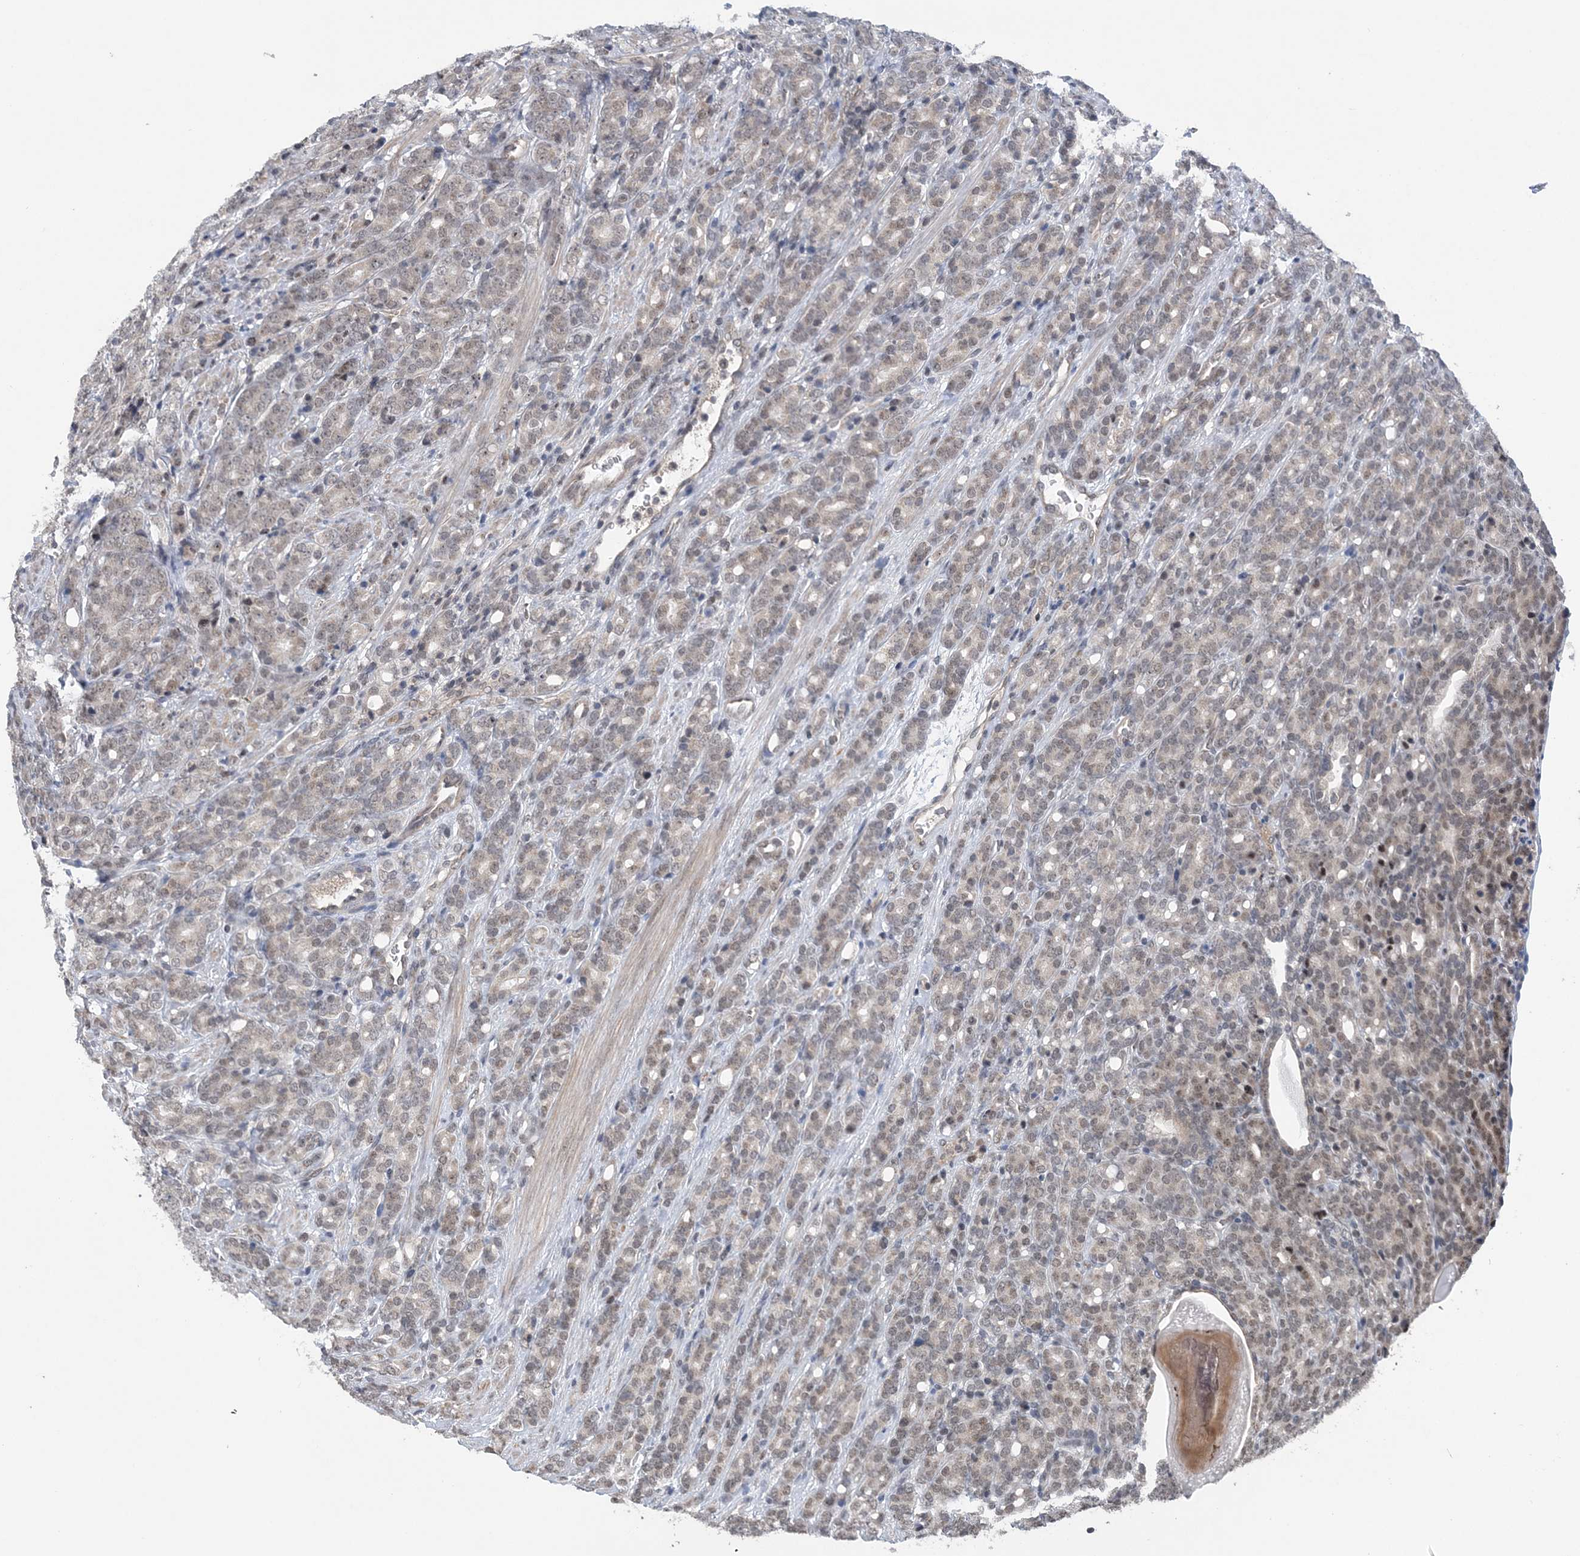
{"staining": {"intensity": "weak", "quantity": ">75%", "location": "nuclear"}, "tissue": "prostate cancer", "cell_type": "Tumor cells", "image_type": "cancer", "snomed": [{"axis": "morphology", "description": "Adenocarcinoma, High grade"}, {"axis": "topography", "description": "Prostate"}], "caption": "Prostate cancer (high-grade adenocarcinoma) stained with a protein marker demonstrates weak staining in tumor cells.", "gene": "CCDC152", "patient": {"sex": "male", "age": 62}}